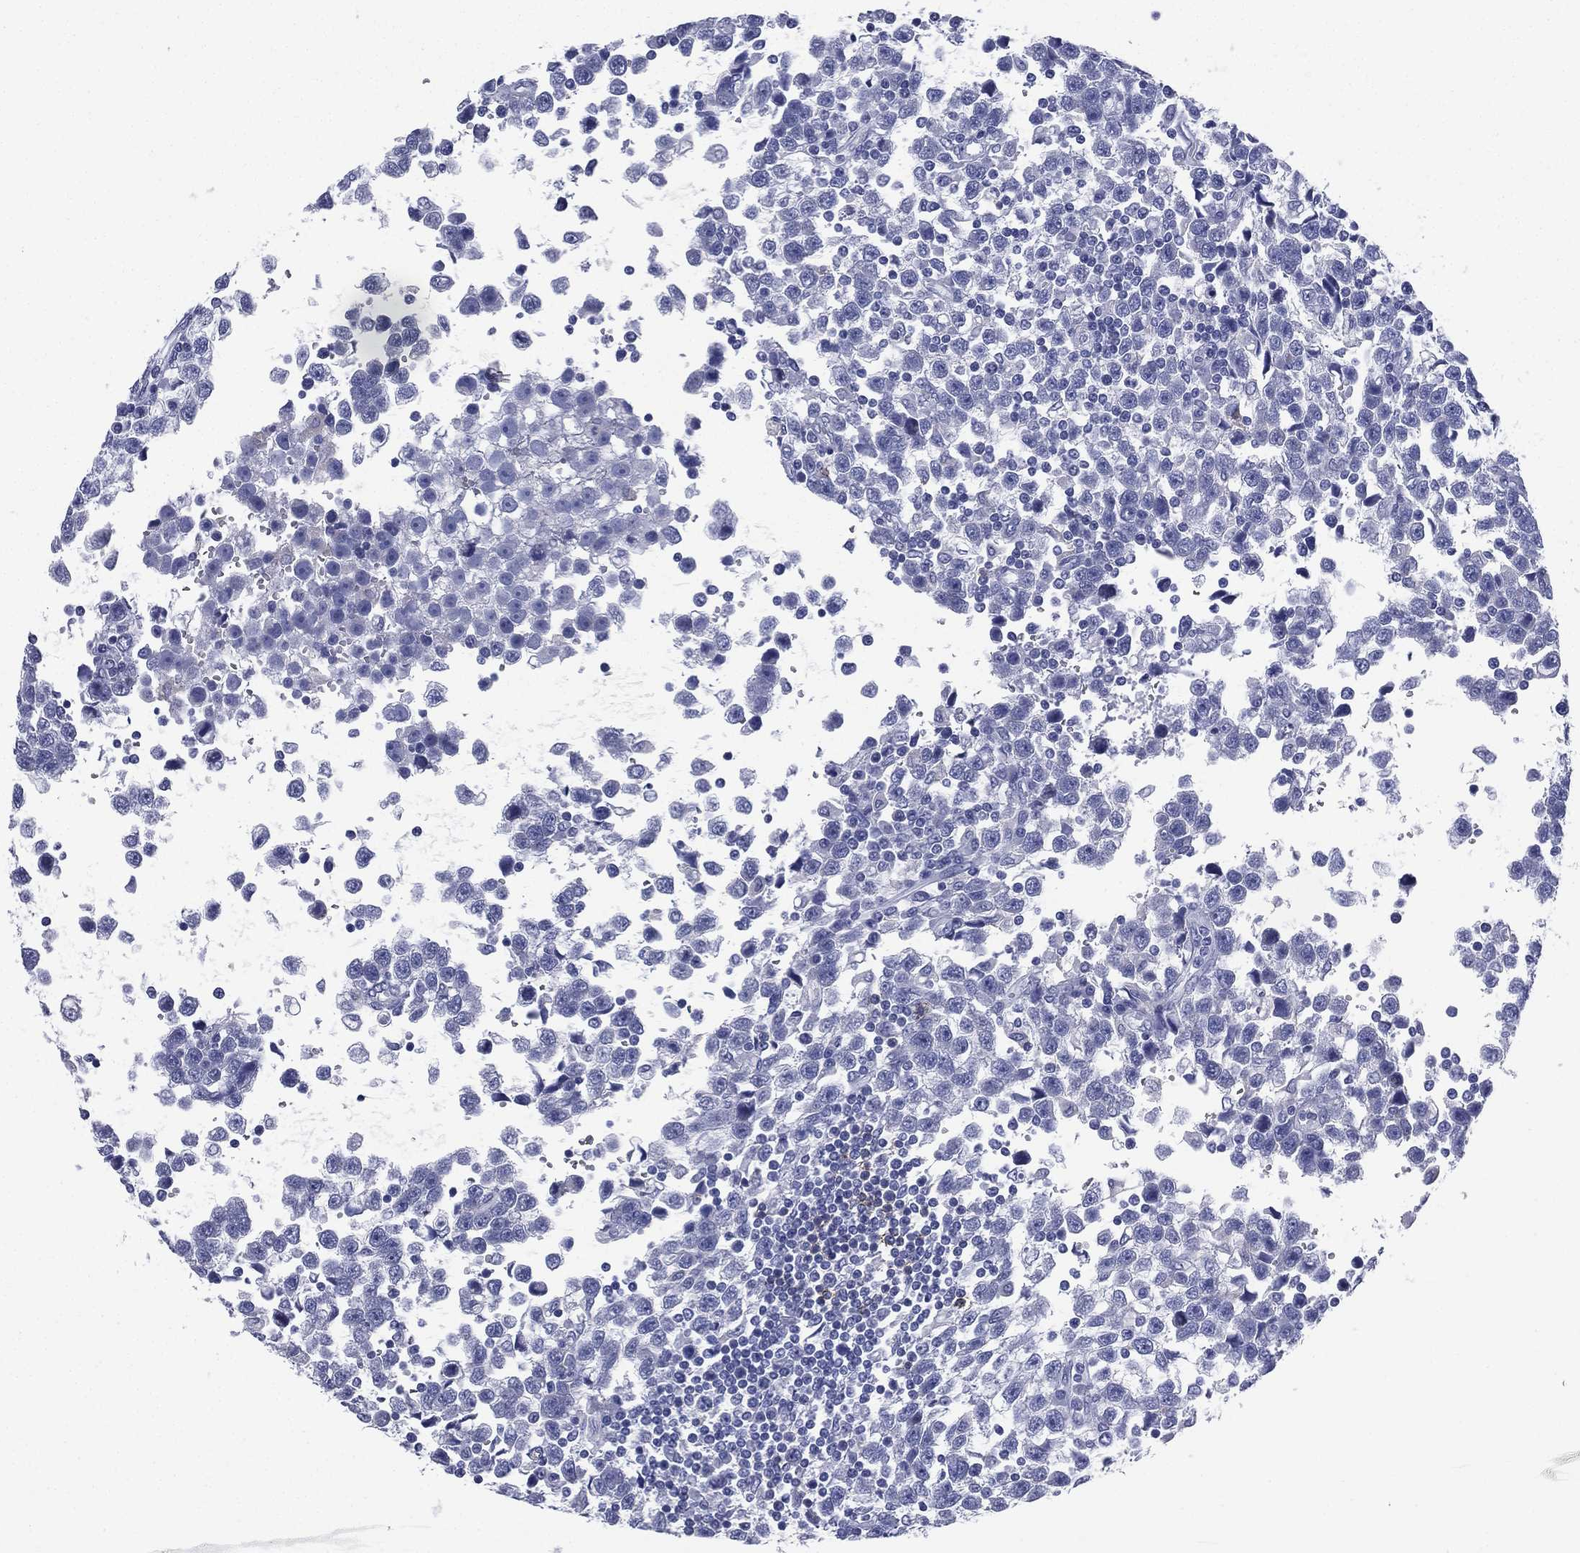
{"staining": {"intensity": "negative", "quantity": "none", "location": "none"}, "tissue": "testis cancer", "cell_type": "Tumor cells", "image_type": "cancer", "snomed": [{"axis": "morphology", "description": "Seminoma, NOS"}, {"axis": "topography", "description": "Testis"}], "caption": "This is a histopathology image of IHC staining of testis cancer (seminoma), which shows no expression in tumor cells.", "gene": "FCER2", "patient": {"sex": "male", "age": 34}}